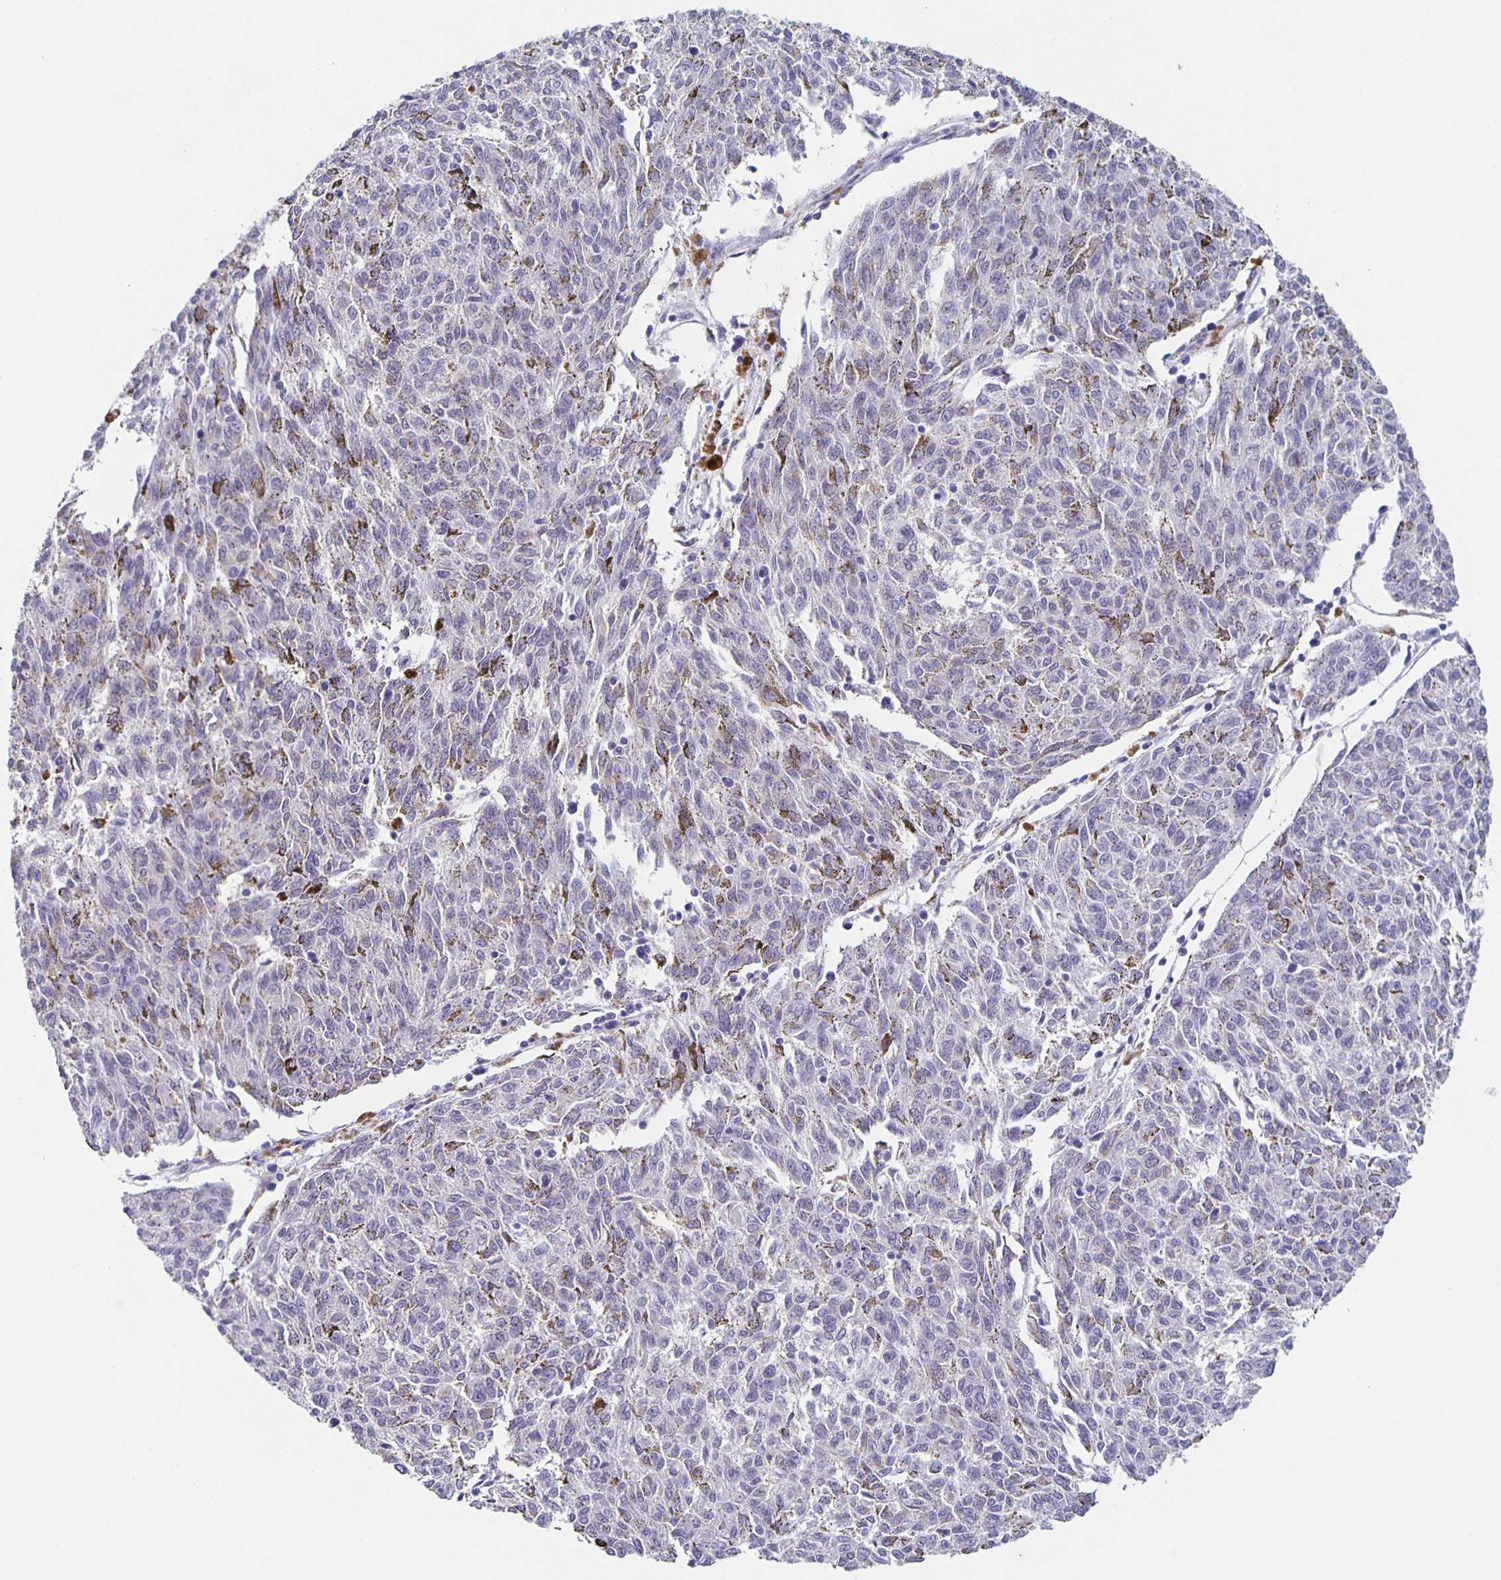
{"staining": {"intensity": "negative", "quantity": "none", "location": "none"}, "tissue": "melanoma", "cell_type": "Tumor cells", "image_type": "cancer", "snomed": [{"axis": "morphology", "description": "Malignant melanoma, NOS"}, {"axis": "topography", "description": "Skin"}], "caption": "Melanoma was stained to show a protein in brown. There is no significant expression in tumor cells.", "gene": "CARNS1", "patient": {"sex": "female", "age": 72}}